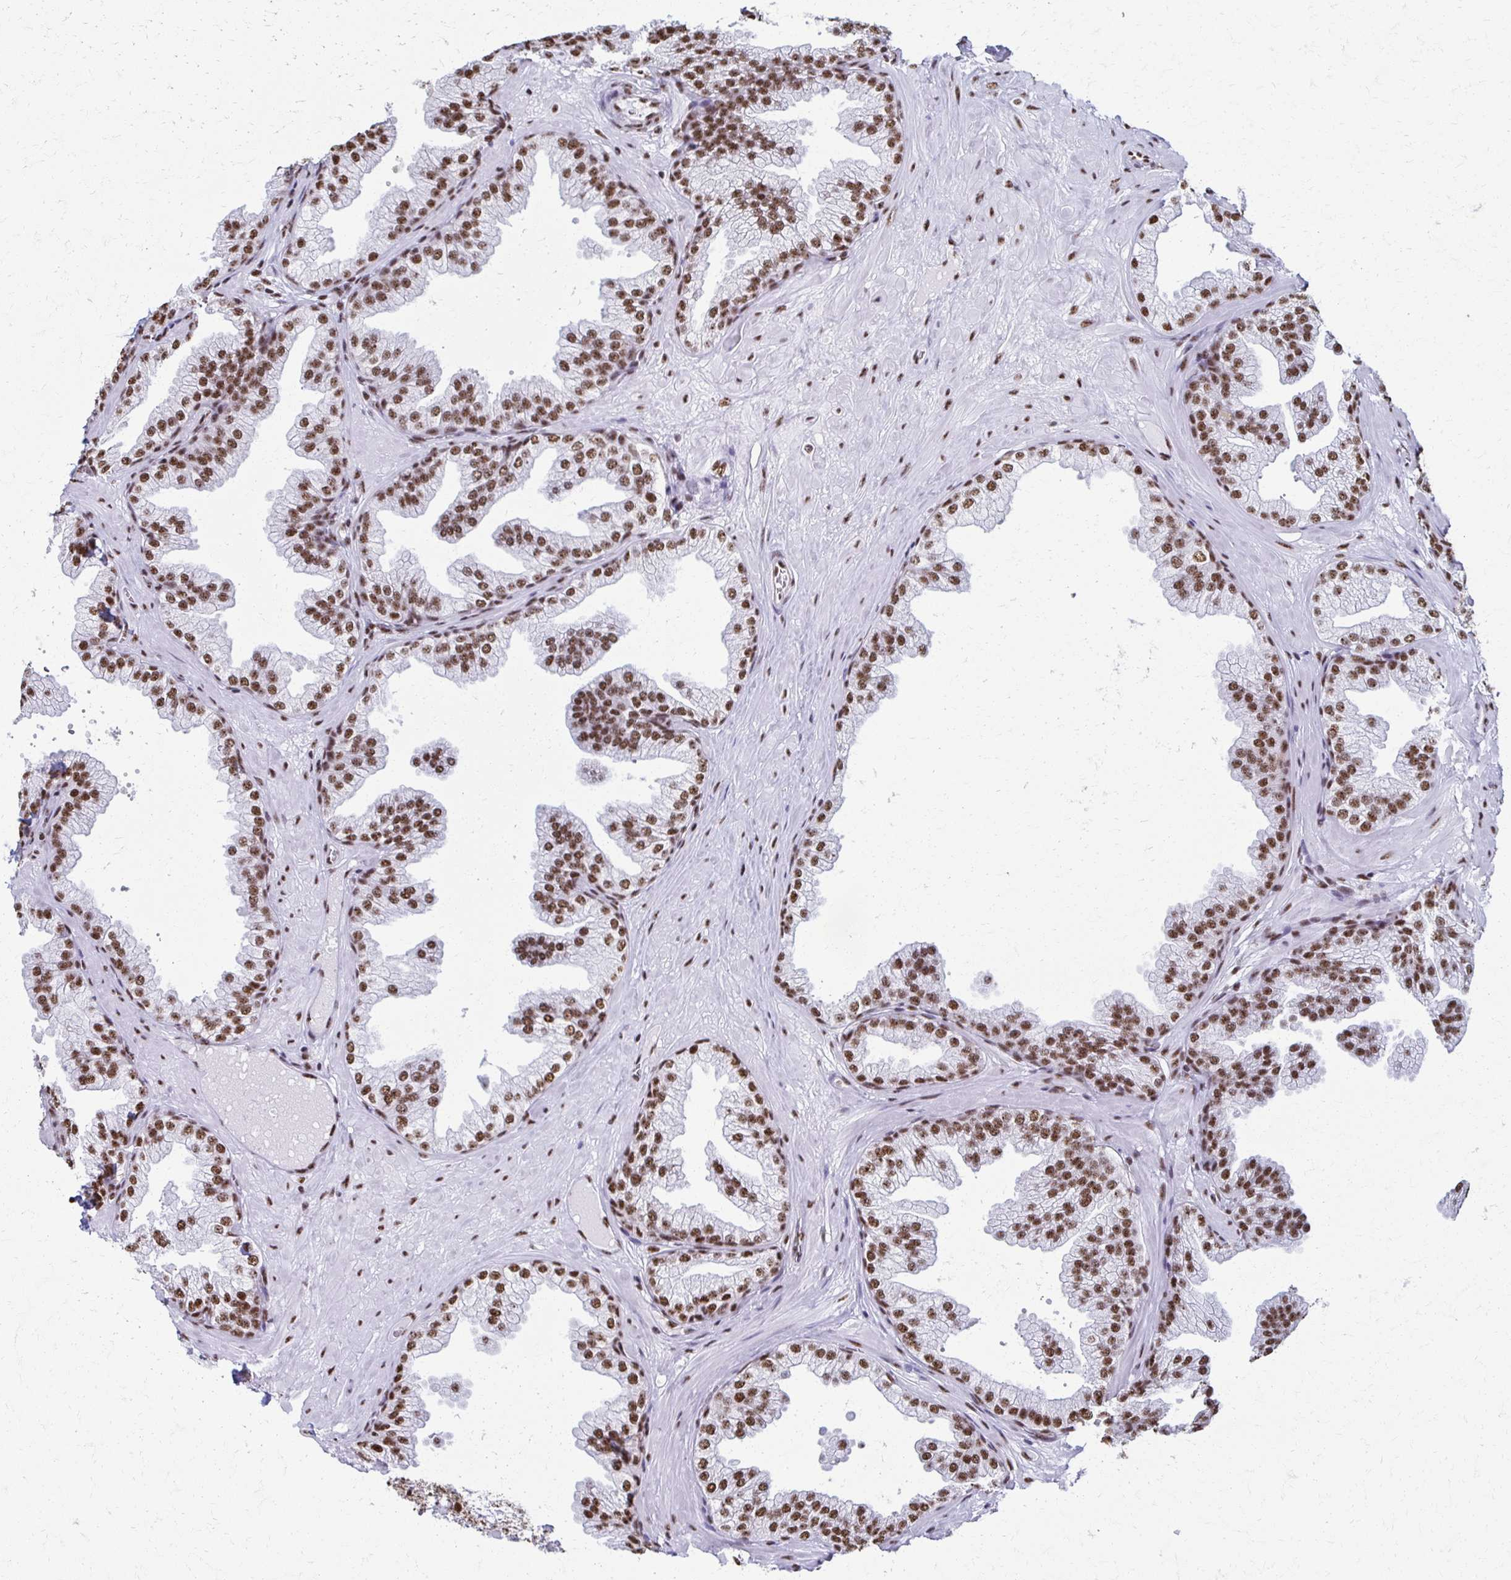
{"staining": {"intensity": "strong", "quantity": ">75%", "location": "nuclear"}, "tissue": "prostate", "cell_type": "Glandular cells", "image_type": "normal", "snomed": [{"axis": "morphology", "description": "Normal tissue, NOS"}, {"axis": "topography", "description": "Prostate"}], "caption": "Normal prostate exhibits strong nuclear expression in about >75% of glandular cells.", "gene": "NONO", "patient": {"sex": "male", "age": 37}}